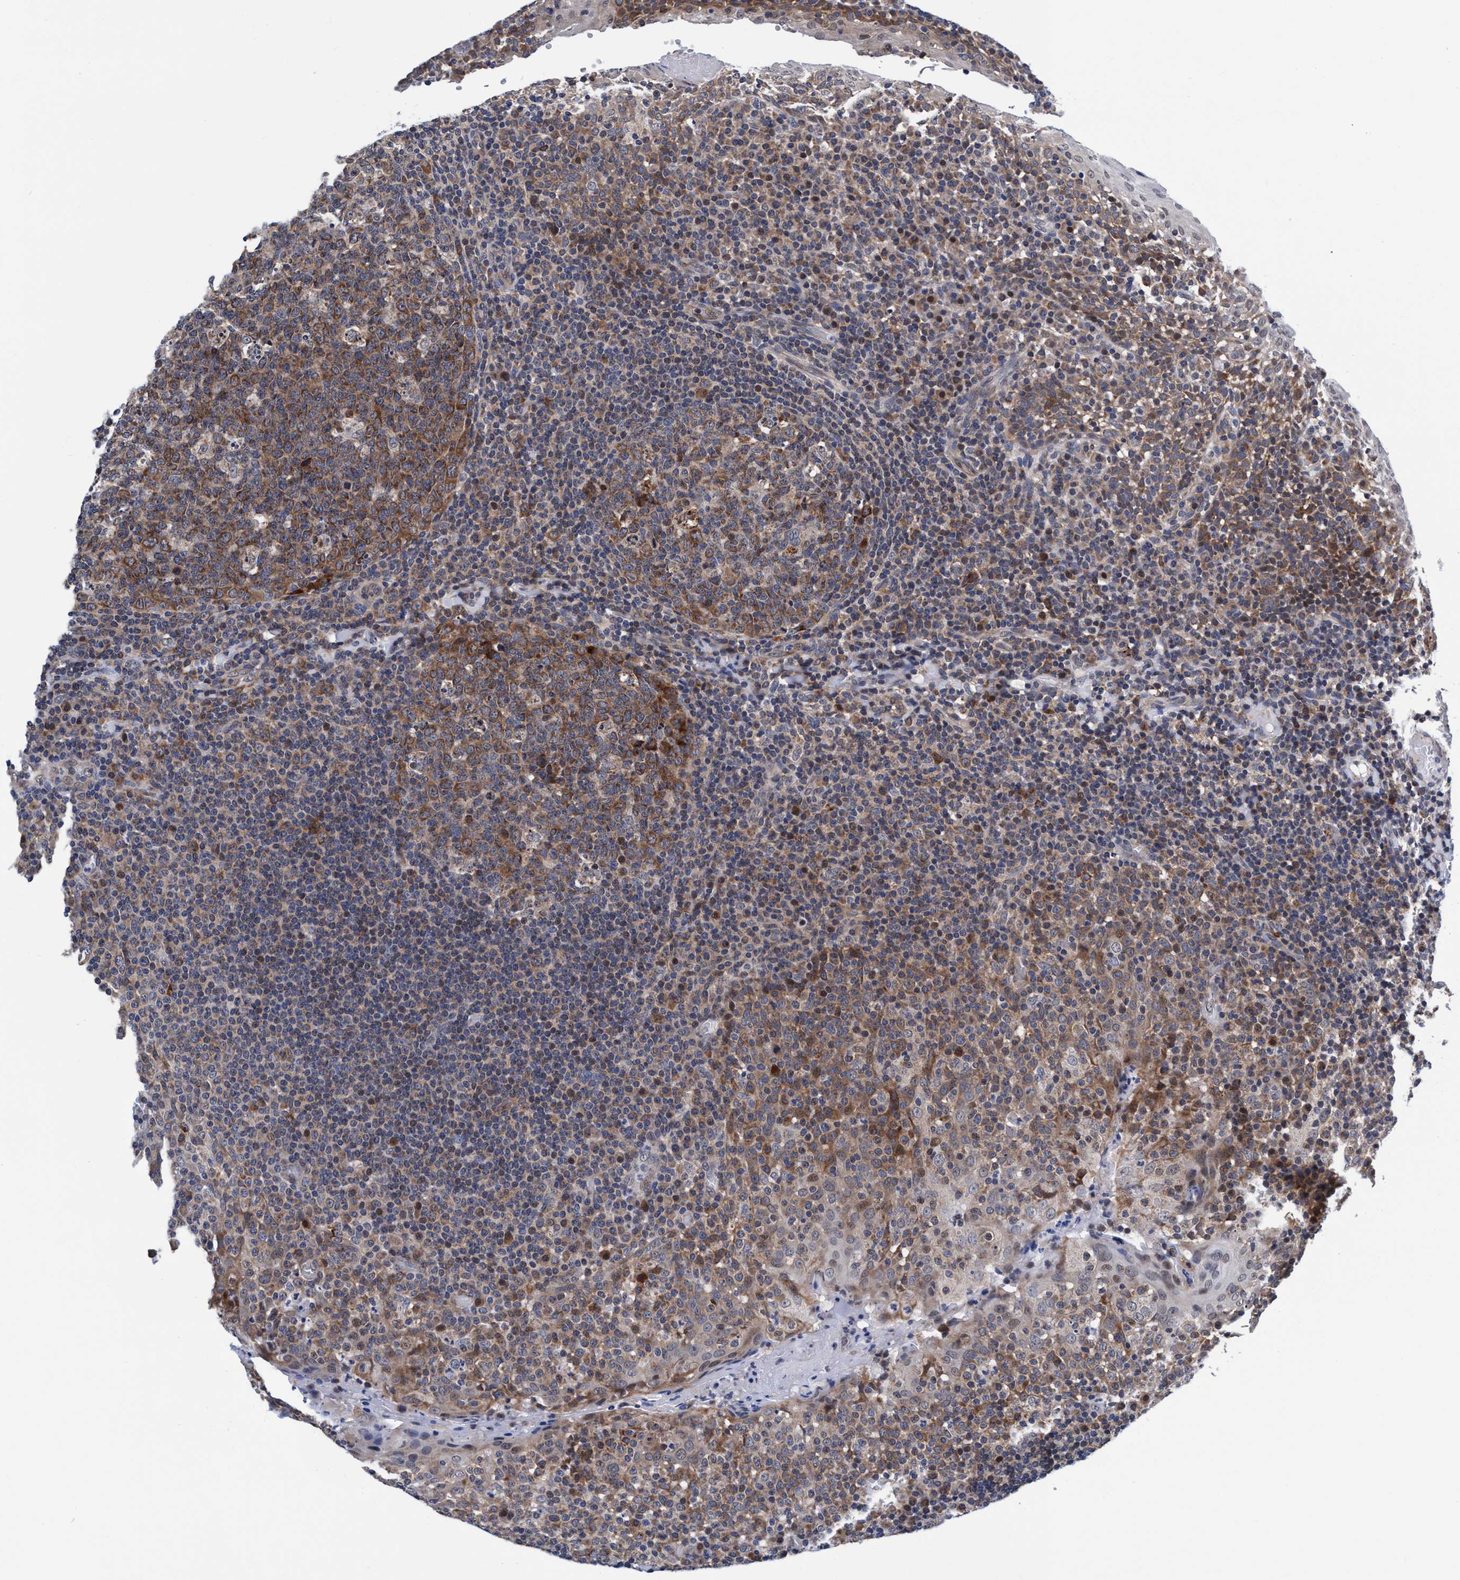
{"staining": {"intensity": "moderate", "quantity": ">75%", "location": "cytoplasmic/membranous"}, "tissue": "tonsil", "cell_type": "Germinal center cells", "image_type": "normal", "snomed": [{"axis": "morphology", "description": "Normal tissue, NOS"}, {"axis": "topography", "description": "Tonsil"}], "caption": "This image displays unremarkable tonsil stained with IHC to label a protein in brown. The cytoplasmic/membranous of germinal center cells show moderate positivity for the protein. Nuclei are counter-stained blue.", "gene": "AGAP2", "patient": {"sex": "female", "age": 19}}